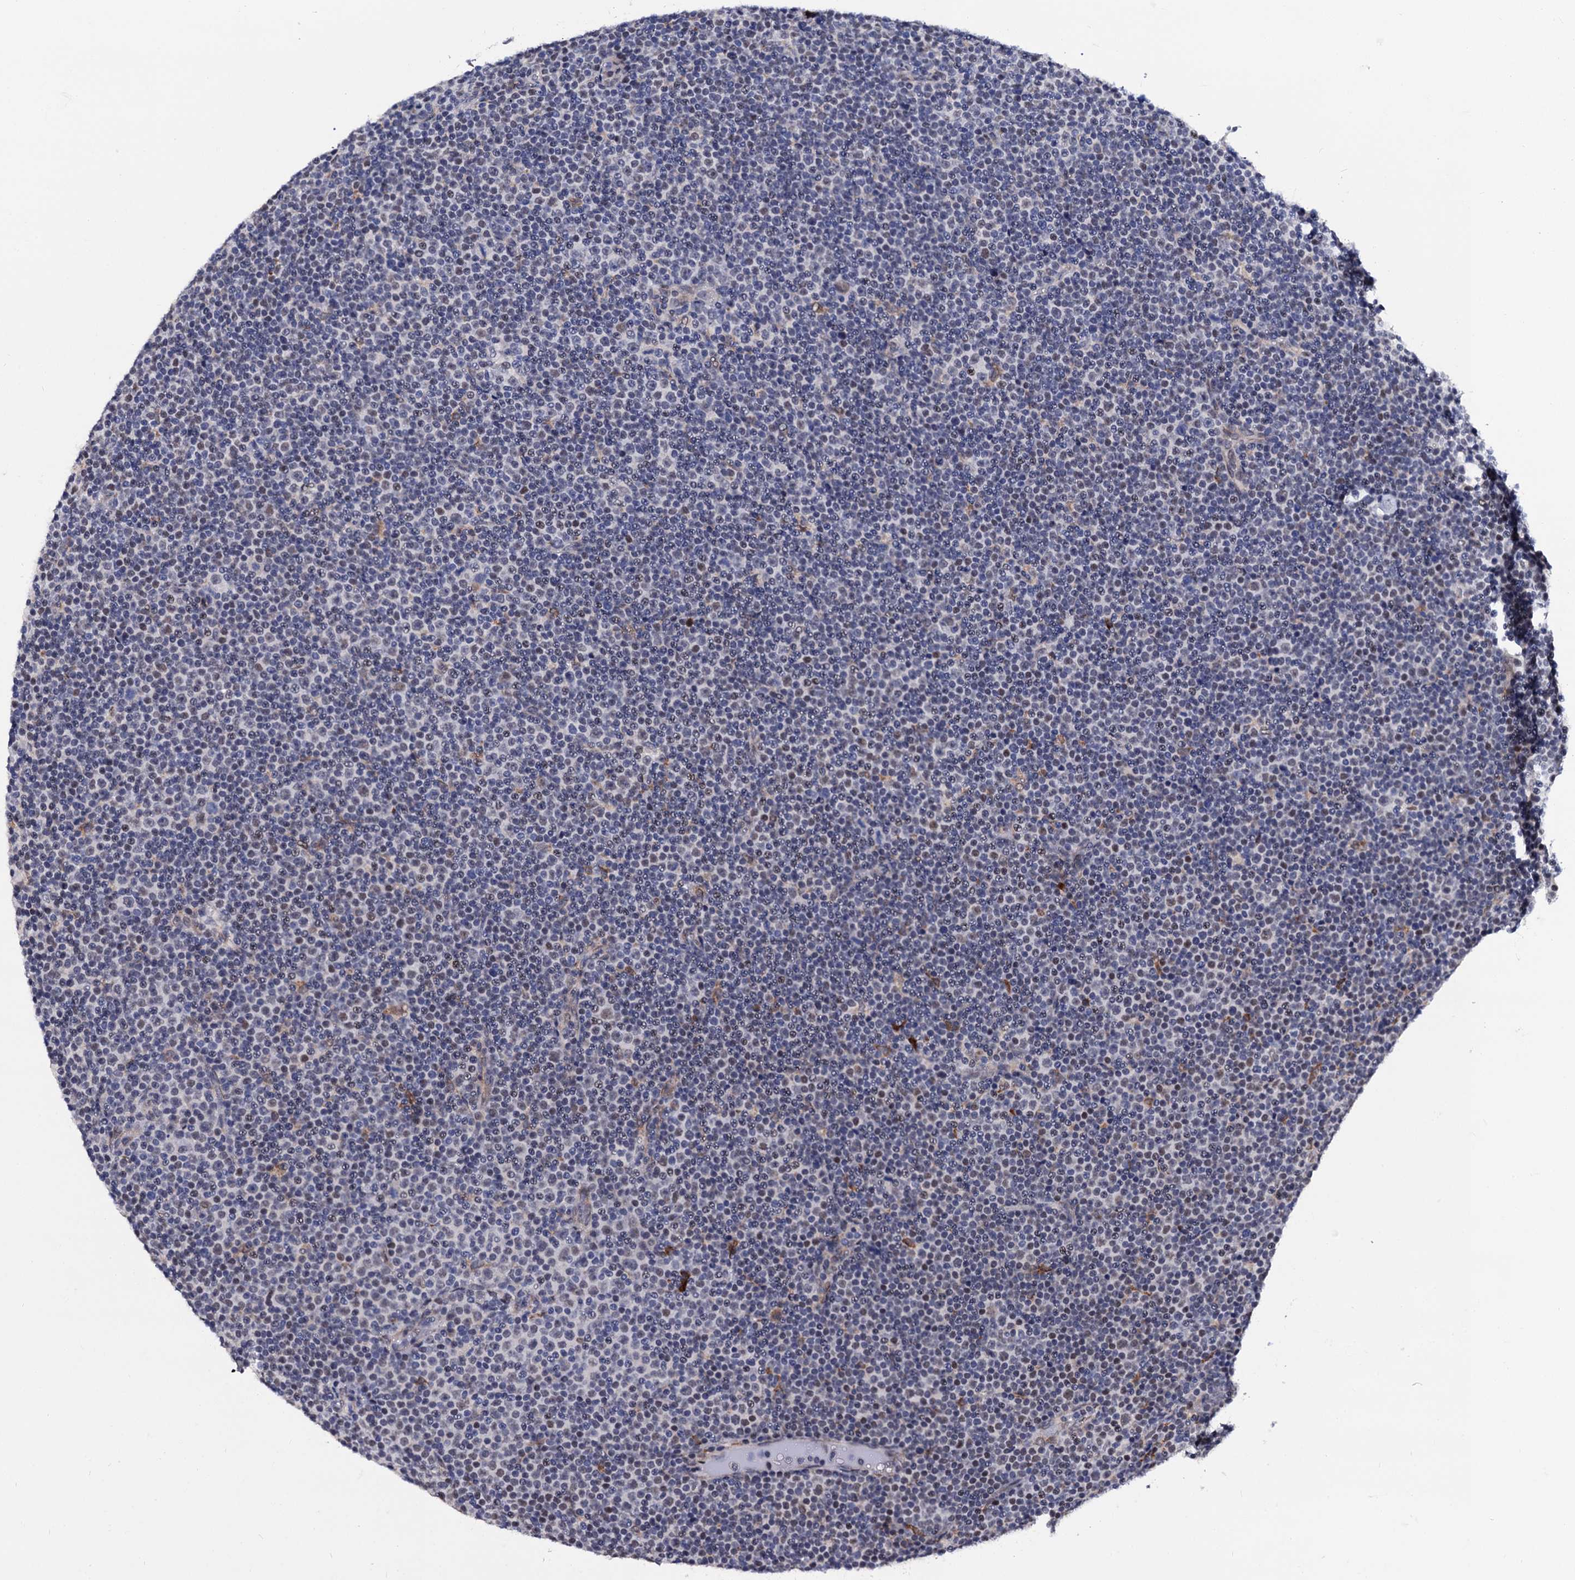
{"staining": {"intensity": "moderate", "quantity": "<25%", "location": "nuclear"}, "tissue": "lymphoma", "cell_type": "Tumor cells", "image_type": "cancer", "snomed": [{"axis": "morphology", "description": "Malignant lymphoma, non-Hodgkin's type, Low grade"}, {"axis": "topography", "description": "Lymph node"}], "caption": "Low-grade malignant lymphoma, non-Hodgkin's type was stained to show a protein in brown. There is low levels of moderate nuclear positivity in about <25% of tumor cells. (DAB IHC, brown staining for protein, blue staining for nuclei).", "gene": "SLC7A10", "patient": {"sex": "female", "age": 67}}